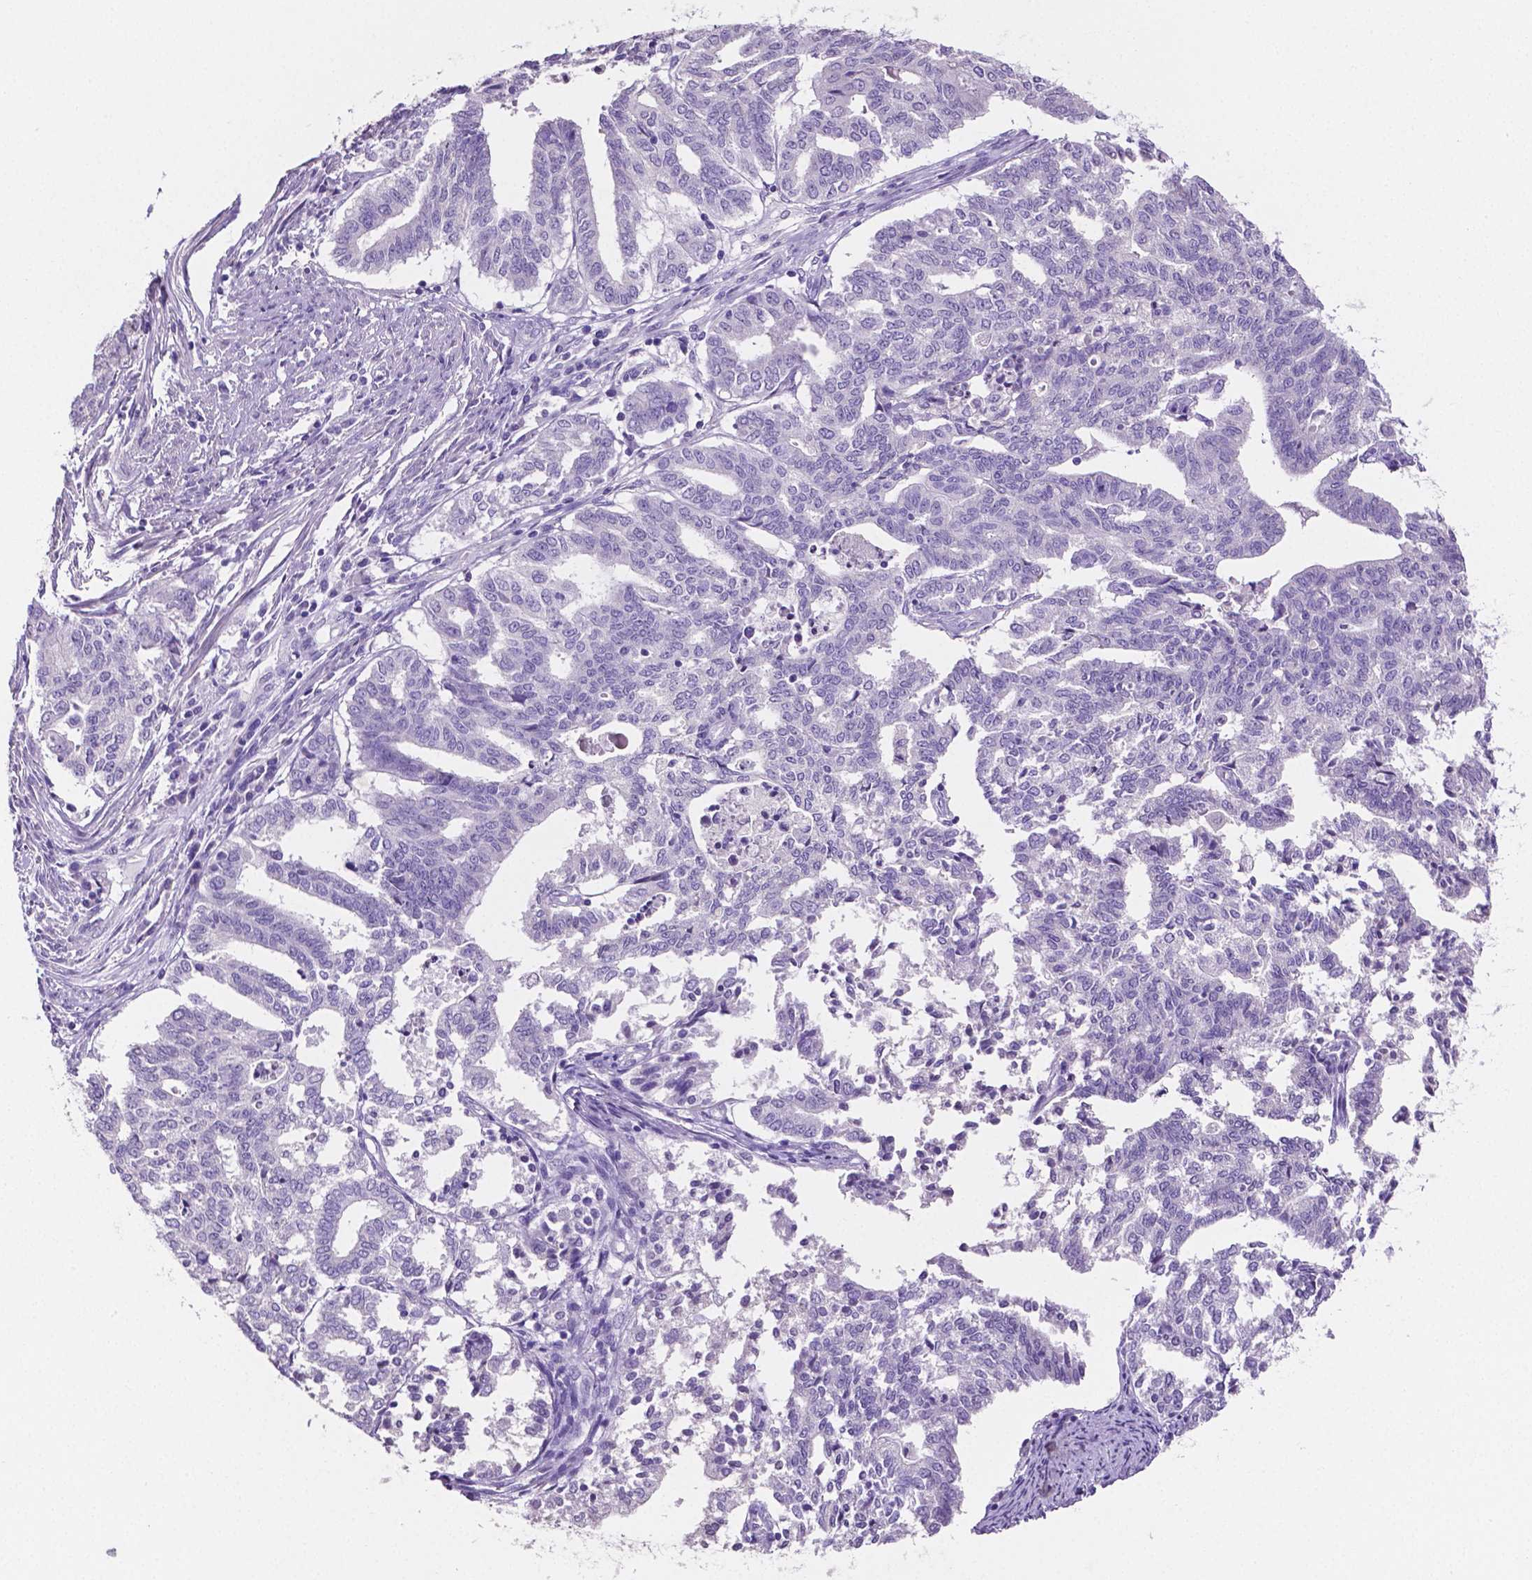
{"staining": {"intensity": "negative", "quantity": "none", "location": "none"}, "tissue": "endometrial cancer", "cell_type": "Tumor cells", "image_type": "cancer", "snomed": [{"axis": "morphology", "description": "Adenocarcinoma, NOS"}, {"axis": "topography", "description": "Endometrium"}], "caption": "This is a micrograph of IHC staining of endometrial cancer, which shows no expression in tumor cells.", "gene": "SLC22A2", "patient": {"sex": "female", "age": 79}}